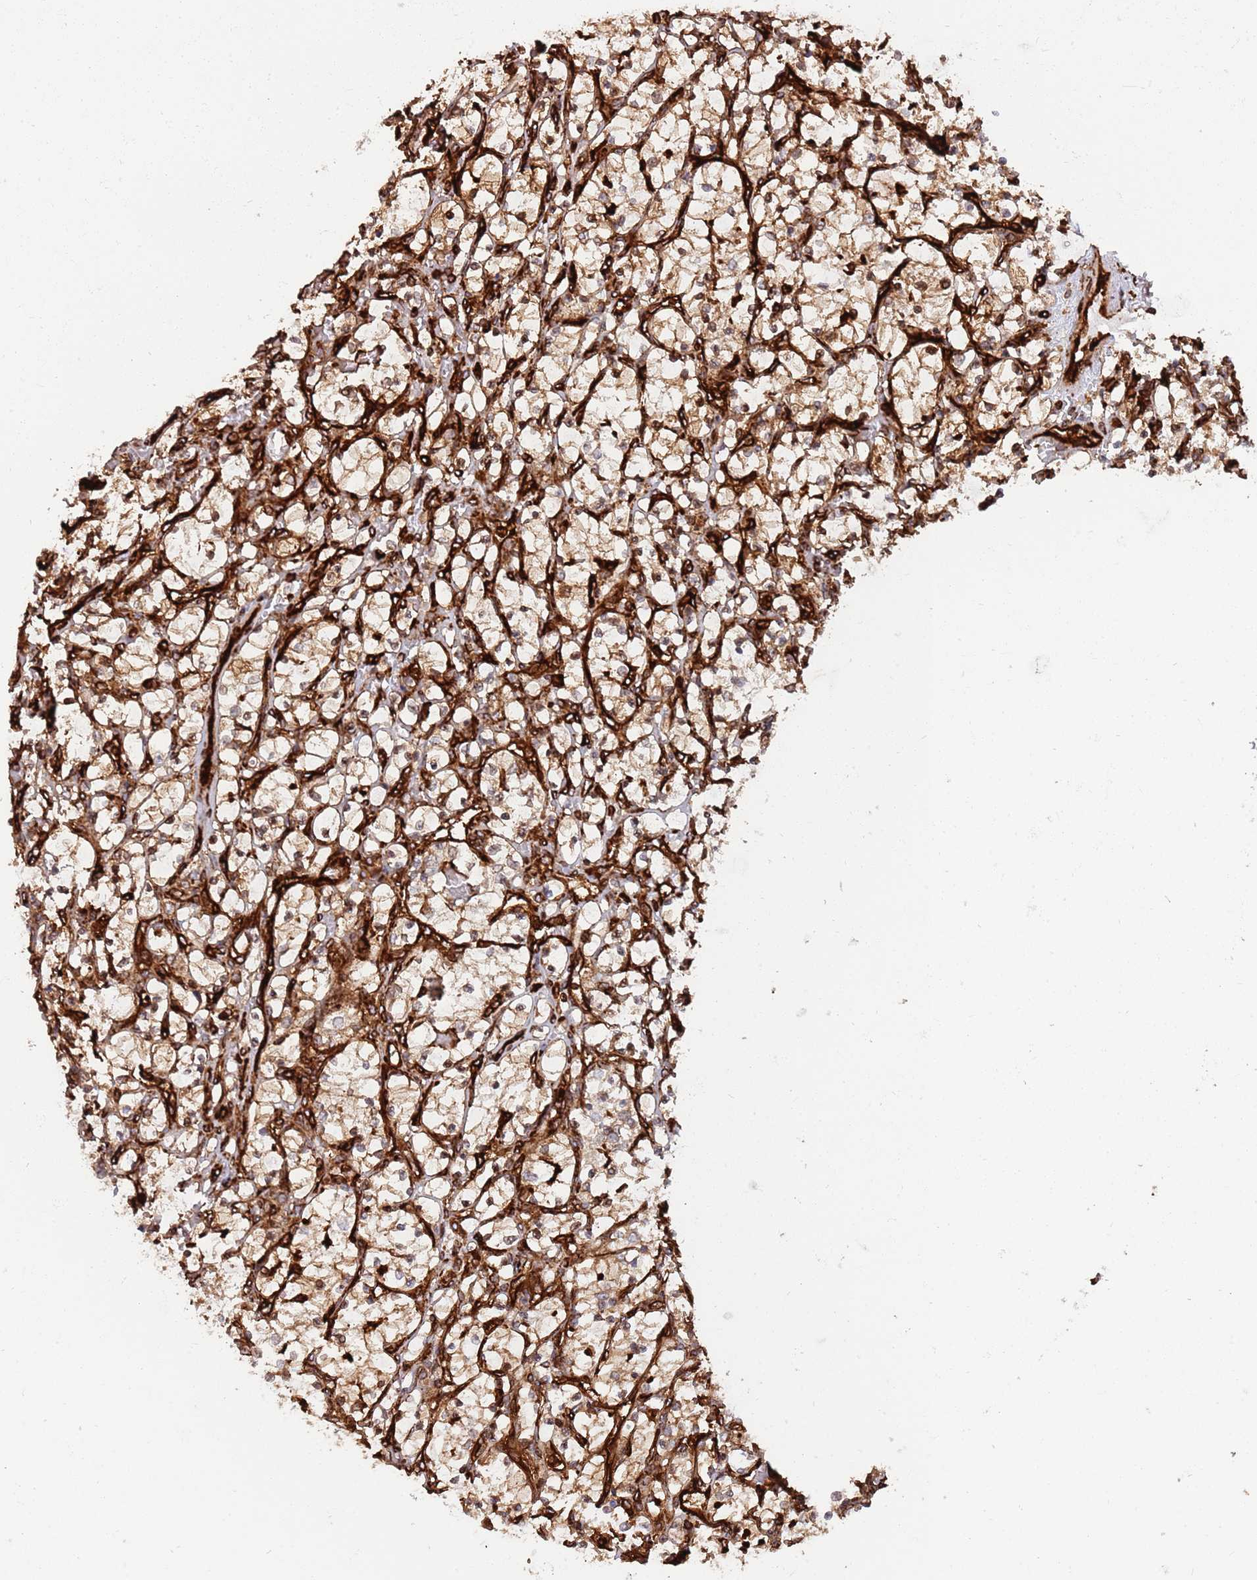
{"staining": {"intensity": "moderate", "quantity": "25%-75%", "location": "cytoplasmic/membranous"}, "tissue": "renal cancer", "cell_type": "Tumor cells", "image_type": "cancer", "snomed": [{"axis": "morphology", "description": "Adenocarcinoma, NOS"}, {"axis": "topography", "description": "Kidney"}], "caption": "DAB immunohistochemical staining of renal adenocarcinoma displays moderate cytoplasmic/membranous protein expression in approximately 25%-75% of tumor cells. (Brightfield microscopy of DAB IHC at high magnification).", "gene": "KBTBD7", "patient": {"sex": "female", "age": 69}}